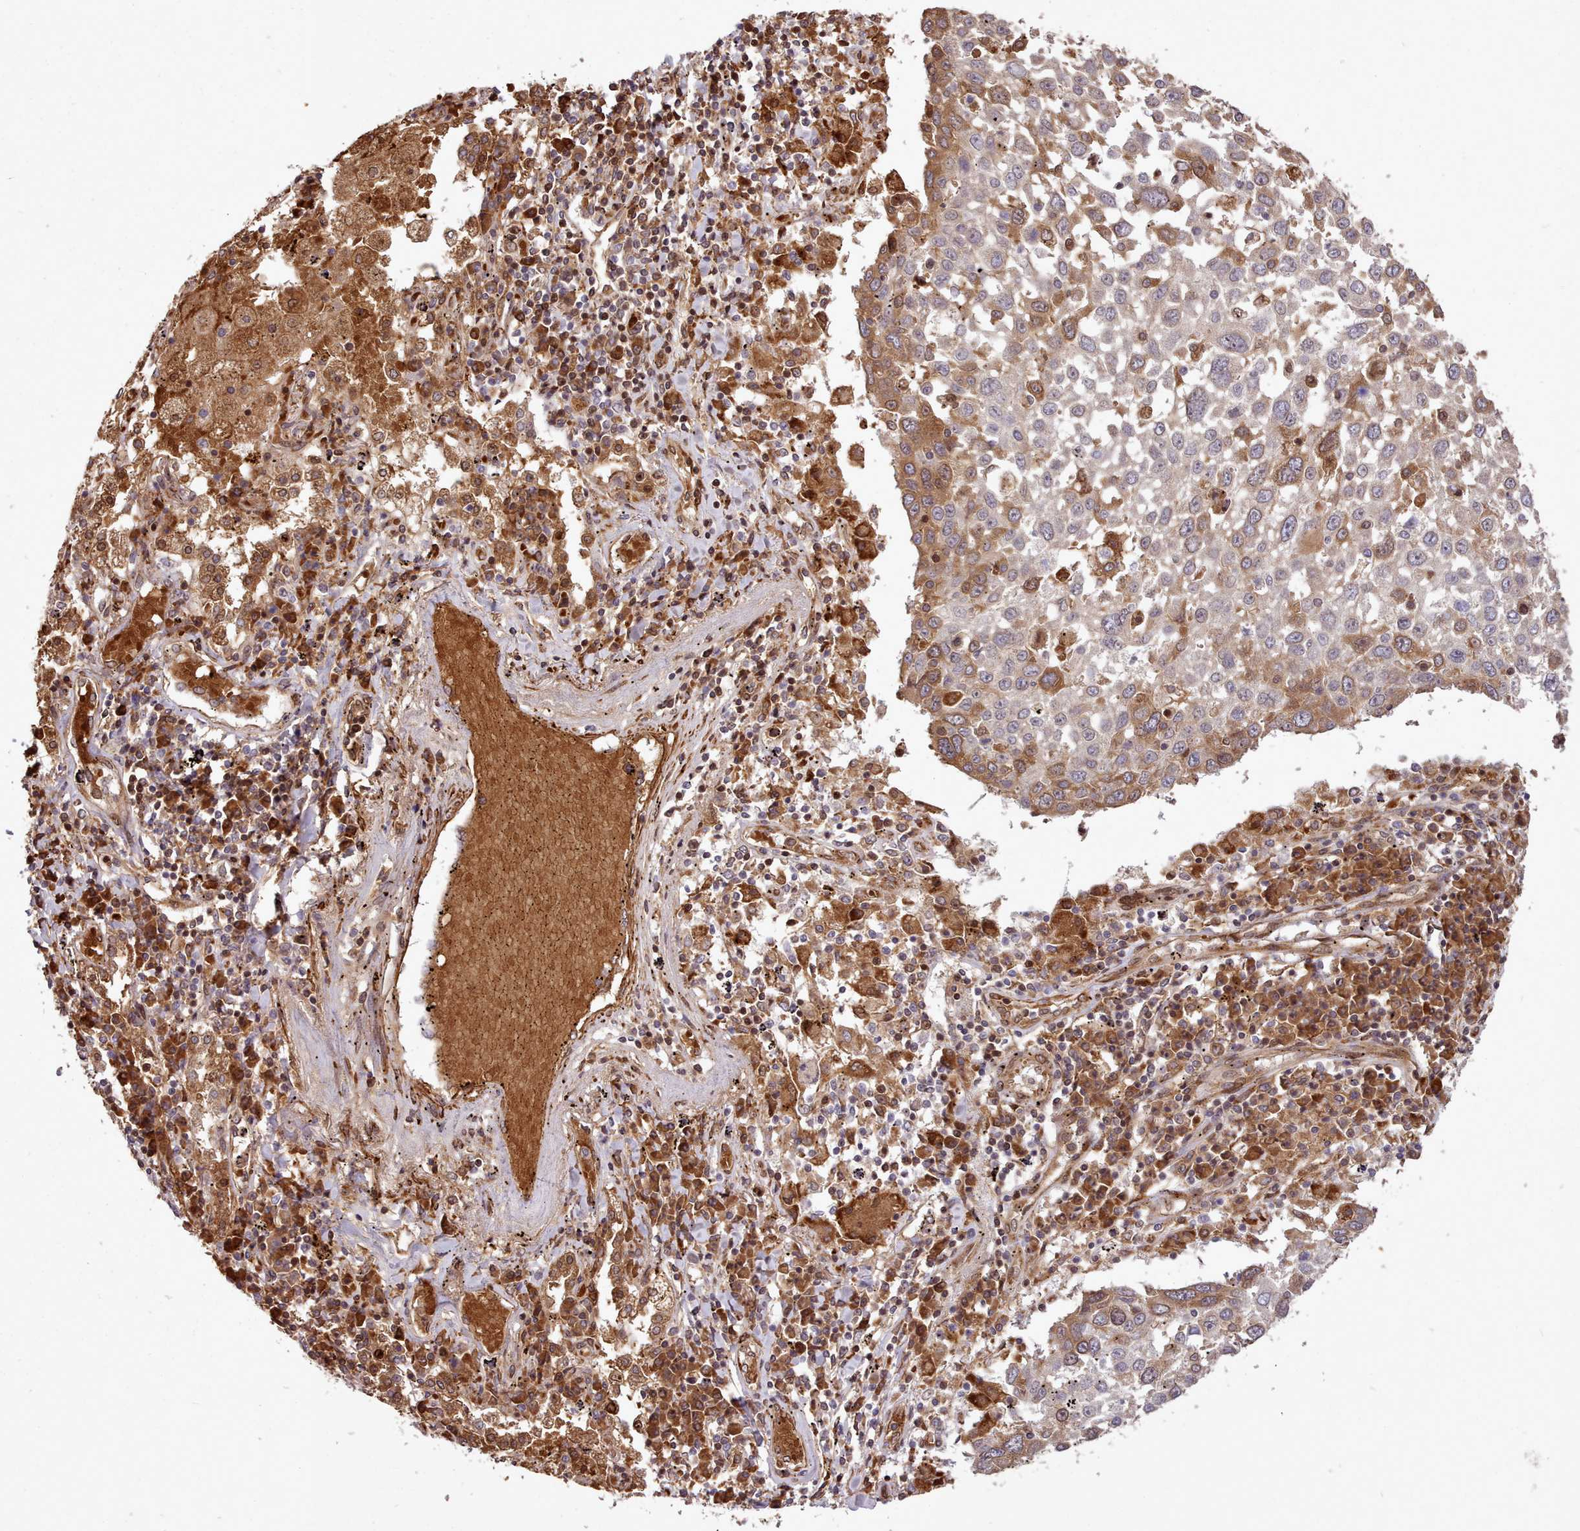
{"staining": {"intensity": "moderate", "quantity": "<25%", "location": "cytoplasmic/membranous"}, "tissue": "lung cancer", "cell_type": "Tumor cells", "image_type": "cancer", "snomed": [{"axis": "morphology", "description": "Squamous cell carcinoma, NOS"}, {"axis": "topography", "description": "Lung"}], "caption": "Lung cancer (squamous cell carcinoma) stained with a protein marker displays moderate staining in tumor cells.", "gene": "CABP1", "patient": {"sex": "male", "age": 65}}